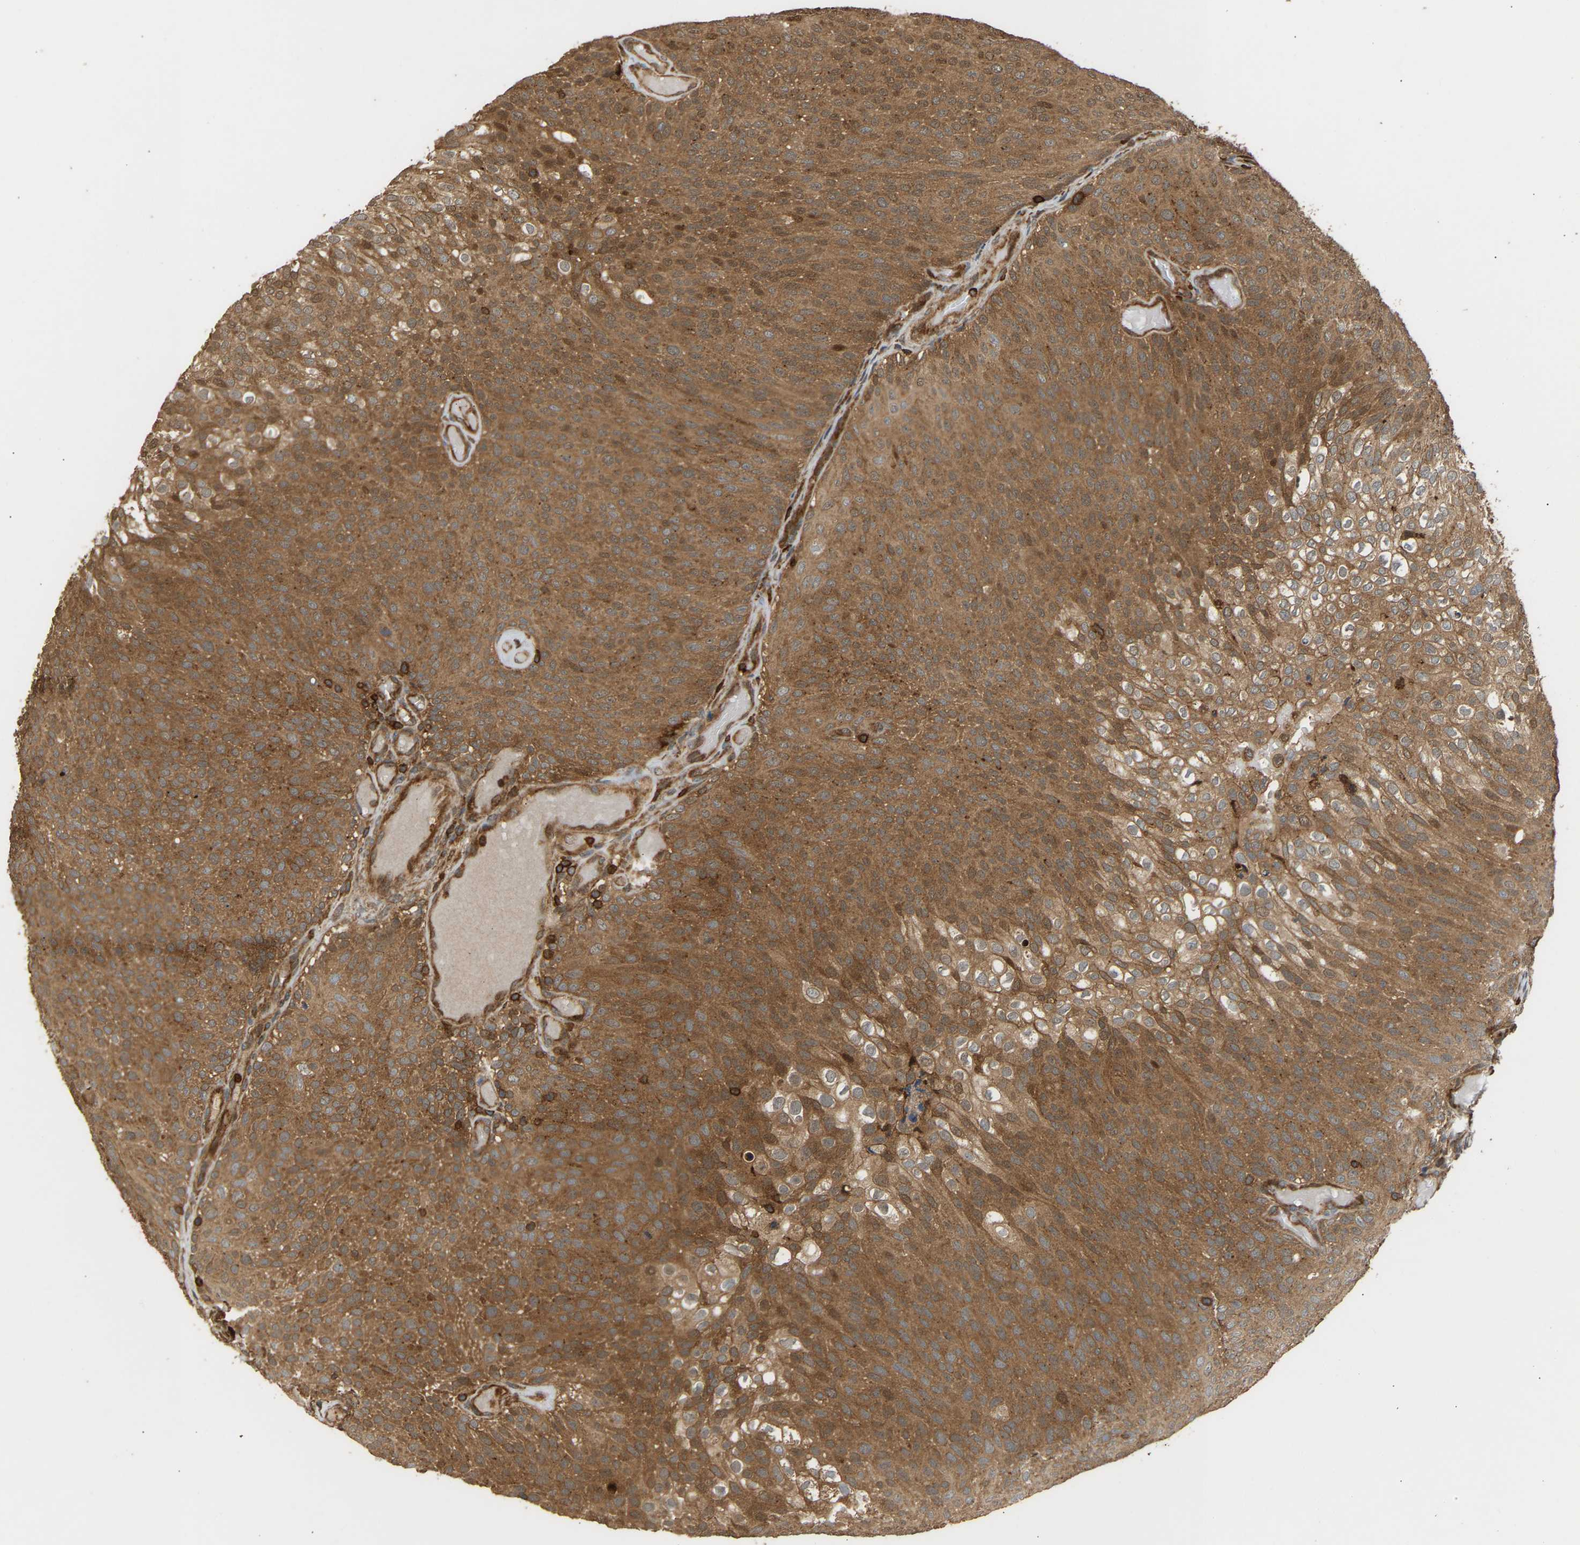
{"staining": {"intensity": "moderate", "quantity": ">75%", "location": "cytoplasmic/membranous"}, "tissue": "urothelial cancer", "cell_type": "Tumor cells", "image_type": "cancer", "snomed": [{"axis": "morphology", "description": "Urothelial carcinoma, Low grade"}, {"axis": "topography", "description": "Urinary bladder"}], "caption": "Urothelial carcinoma (low-grade) stained with immunohistochemistry (IHC) shows moderate cytoplasmic/membranous expression in approximately >75% of tumor cells.", "gene": "GOPC", "patient": {"sex": "male", "age": 78}}